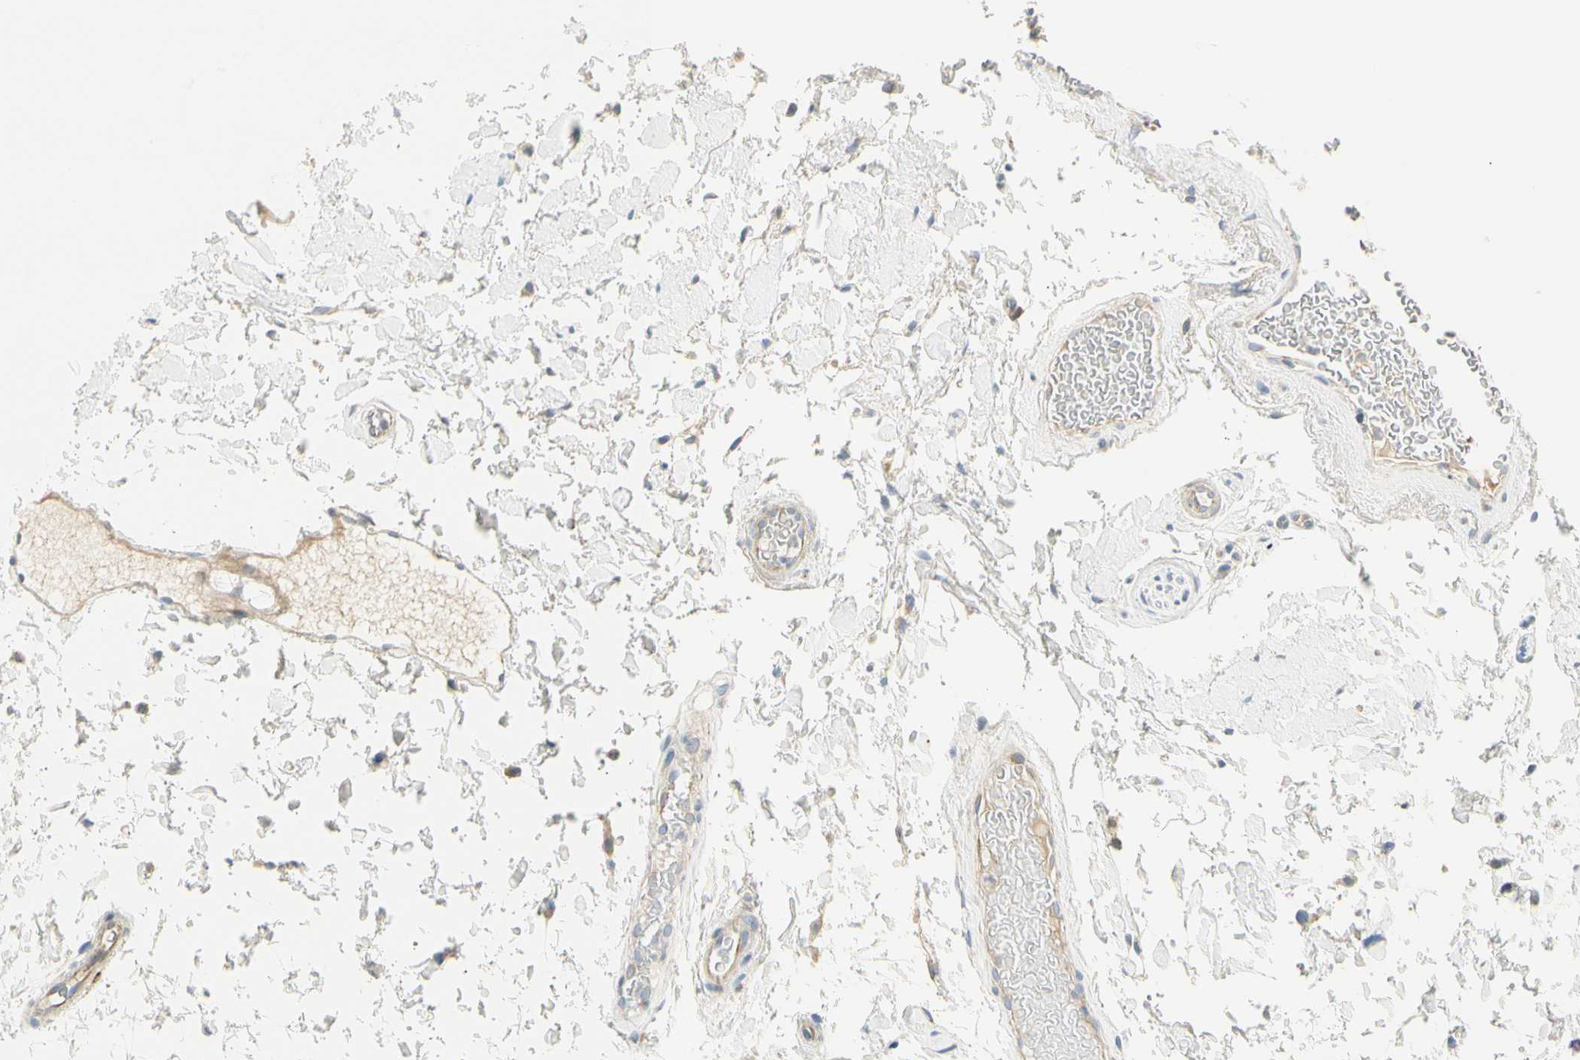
{"staining": {"intensity": "negative", "quantity": "none", "location": "none"}, "tissue": "oral mucosa", "cell_type": "Squamous epithelial cells", "image_type": "normal", "snomed": [{"axis": "morphology", "description": "Normal tissue, NOS"}, {"axis": "morphology", "description": "Squamous cell carcinoma, NOS"}, {"axis": "topography", "description": "Skeletal muscle"}, {"axis": "topography", "description": "Oral tissue"}, {"axis": "topography", "description": "Head-Neck"}], "caption": "The immunohistochemistry (IHC) image has no significant positivity in squamous epithelial cells of oral mucosa.", "gene": "TNFSF11", "patient": {"sex": "male", "age": 71}}